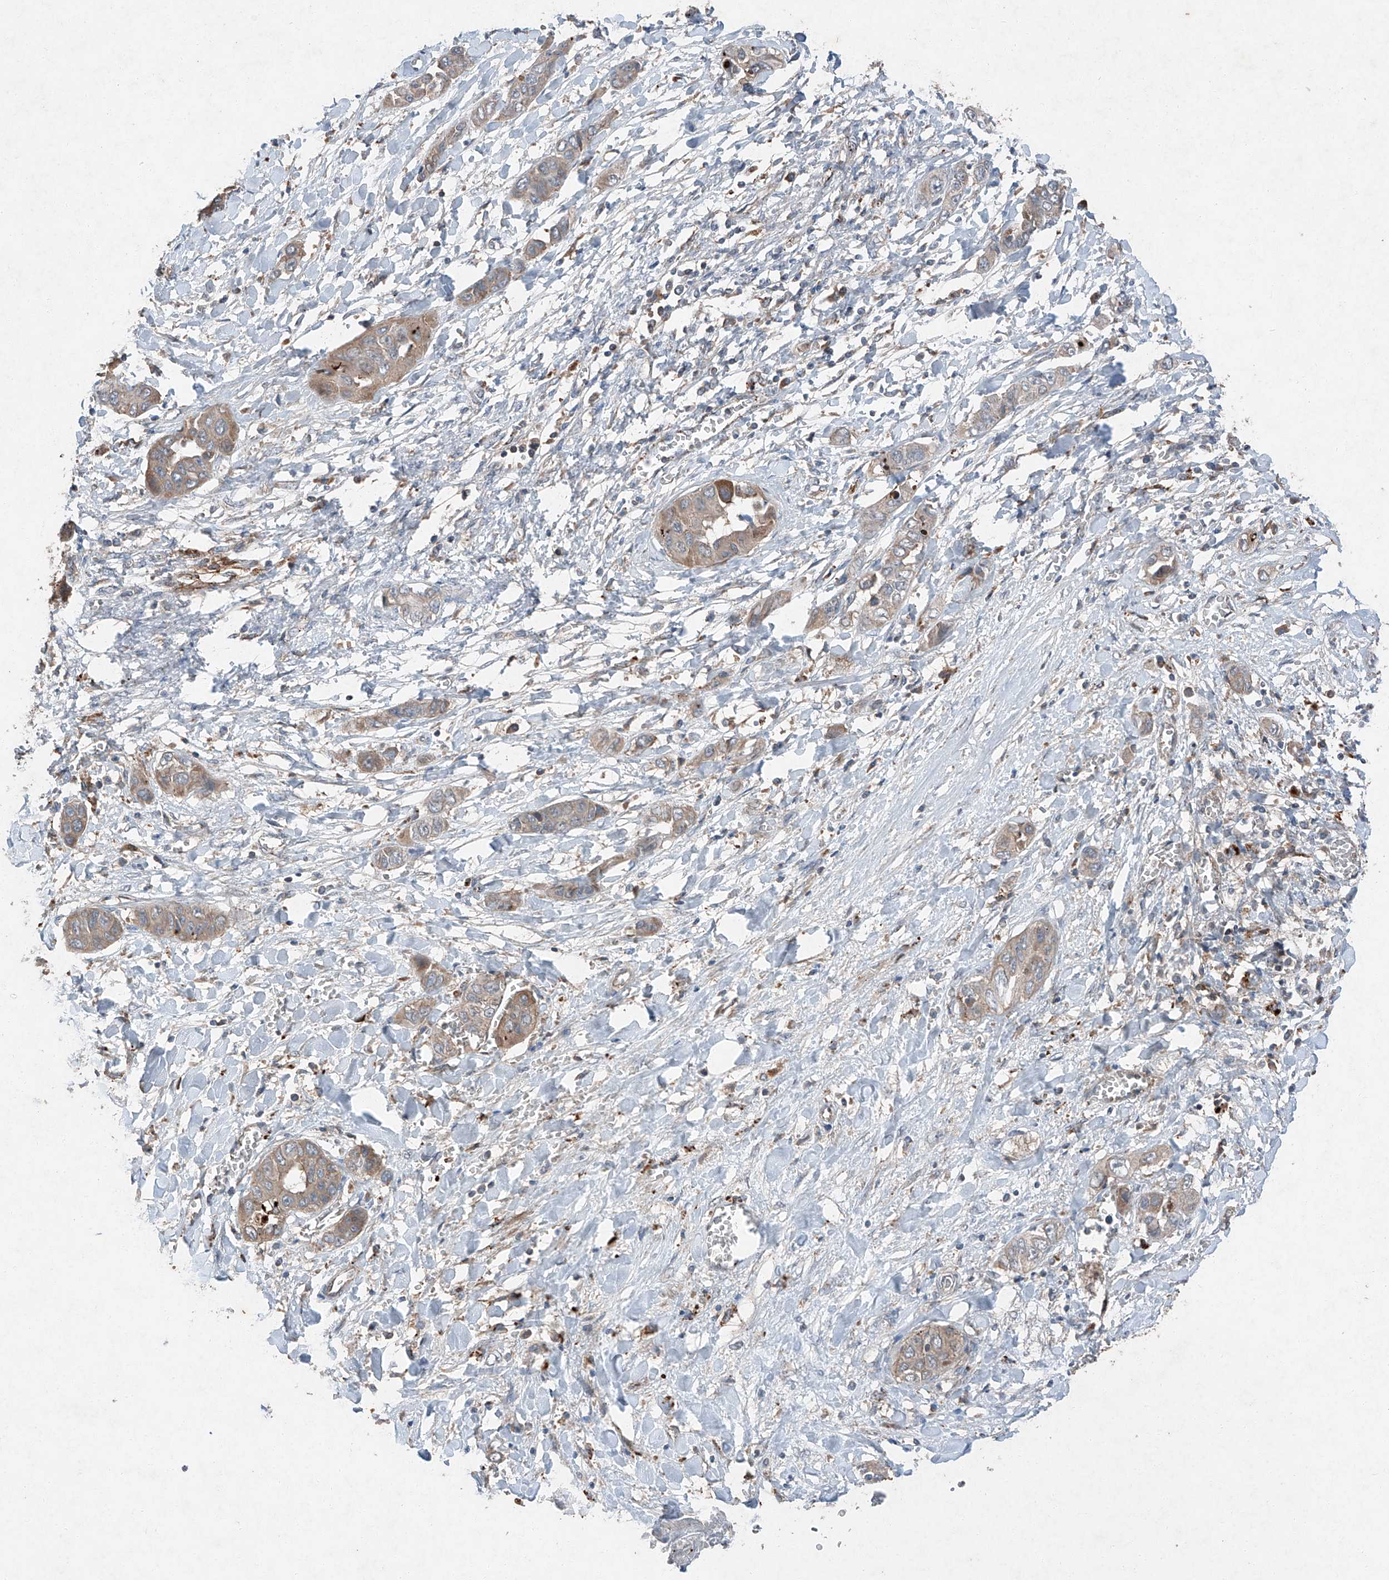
{"staining": {"intensity": "weak", "quantity": ">75%", "location": "cytoplasmic/membranous"}, "tissue": "liver cancer", "cell_type": "Tumor cells", "image_type": "cancer", "snomed": [{"axis": "morphology", "description": "Cholangiocarcinoma"}, {"axis": "topography", "description": "Liver"}], "caption": "DAB (3,3'-diaminobenzidine) immunohistochemical staining of liver cancer (cholangiocarcinoma) reveals weak cytoplasmic/membranous protein expression in approximately >75% of tumor cells.", "gene": "RUSC1", "patient": {"sex": "female", "age": 52}}